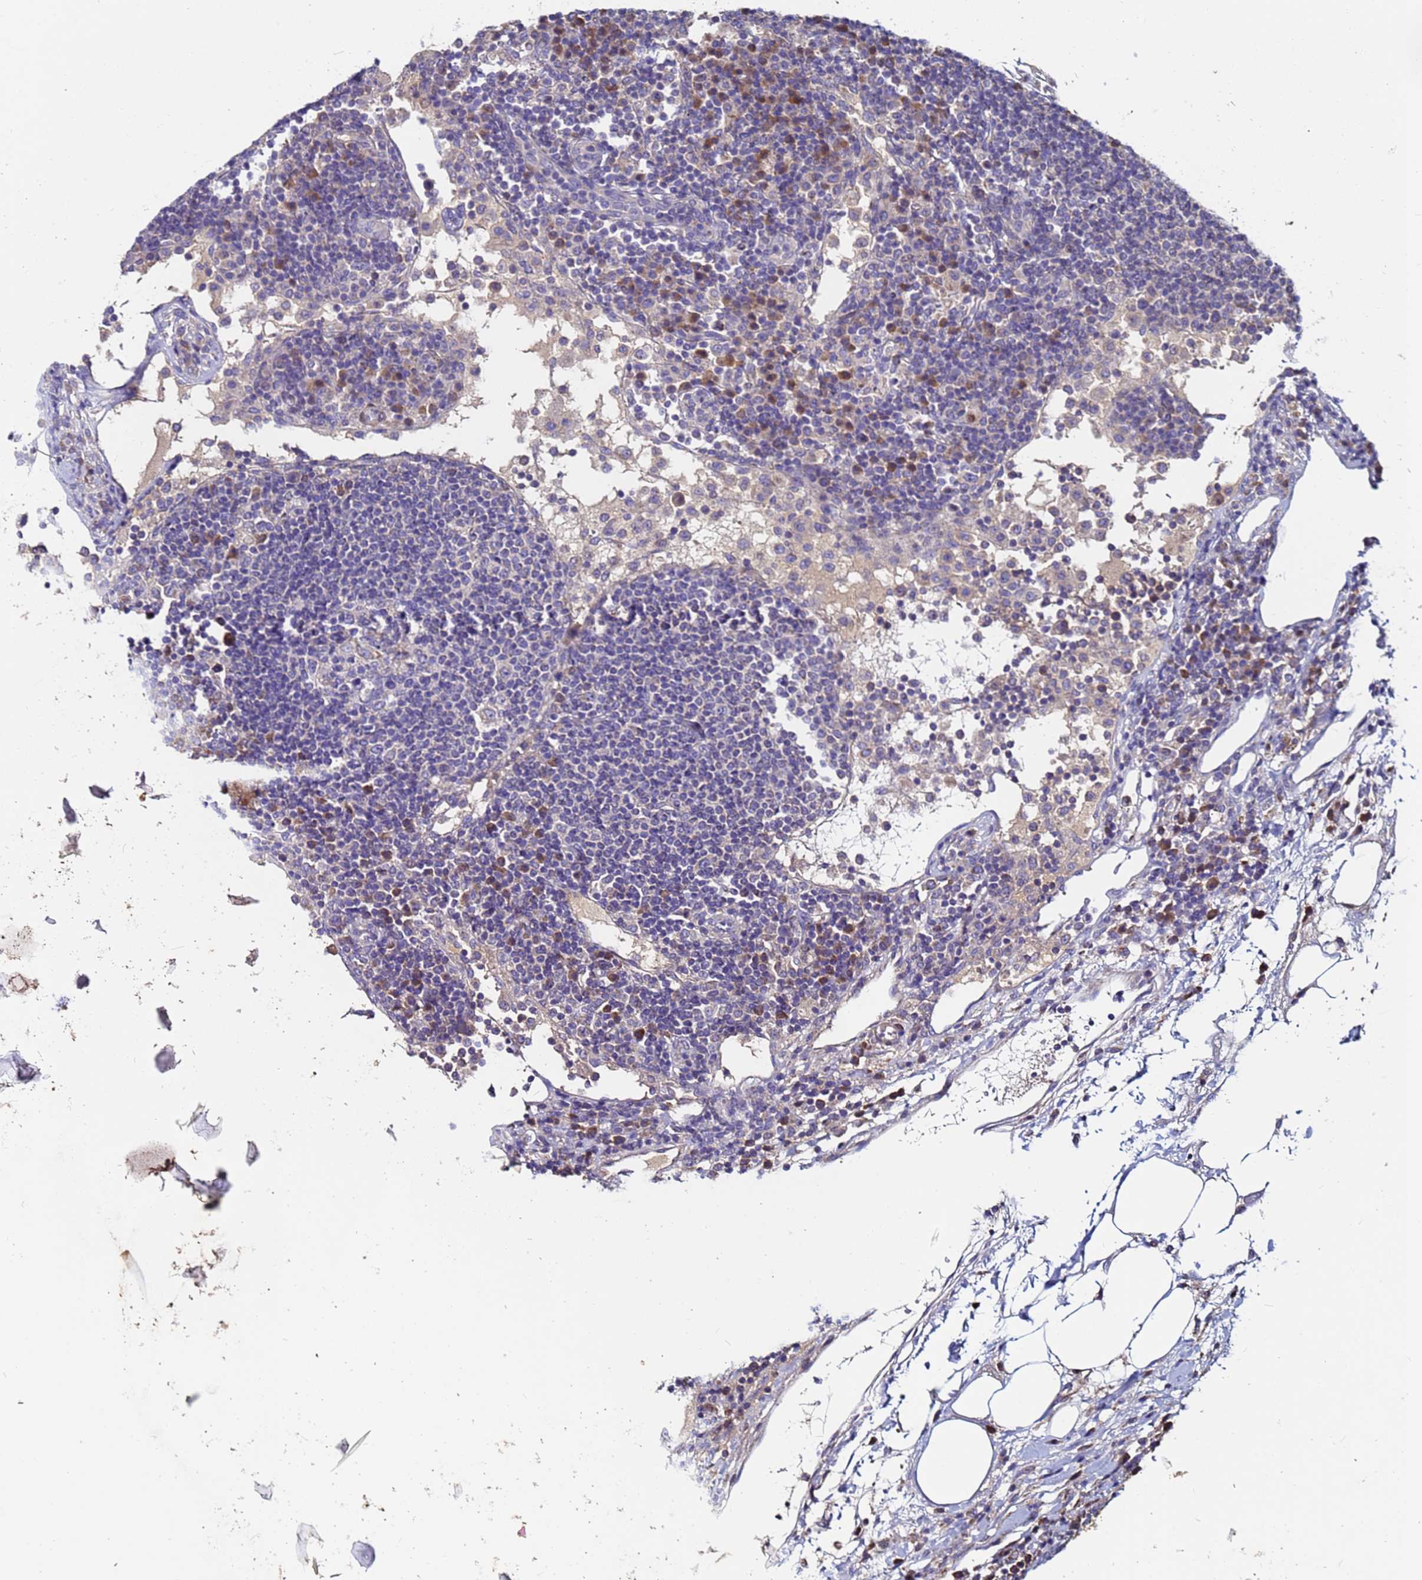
{"staining": {"intensity": "negative", "quantity": "none", "location": "none"}, "tissue": "lymph node", "cell_type": "Germinal center cells", "image_type": "normal", "snomed": [{"axis": "morphology", "description": "Normal tissue, NOS"}, {"axis": "topography", "description": "Lymph node"}], "caption": "IHC of unremarkable human lymph node reveals no staining in germinal center cells. Nuclei are stained in blue.", "gene": "C5orf34", "patient": {"sex": "female", "age": 53}}